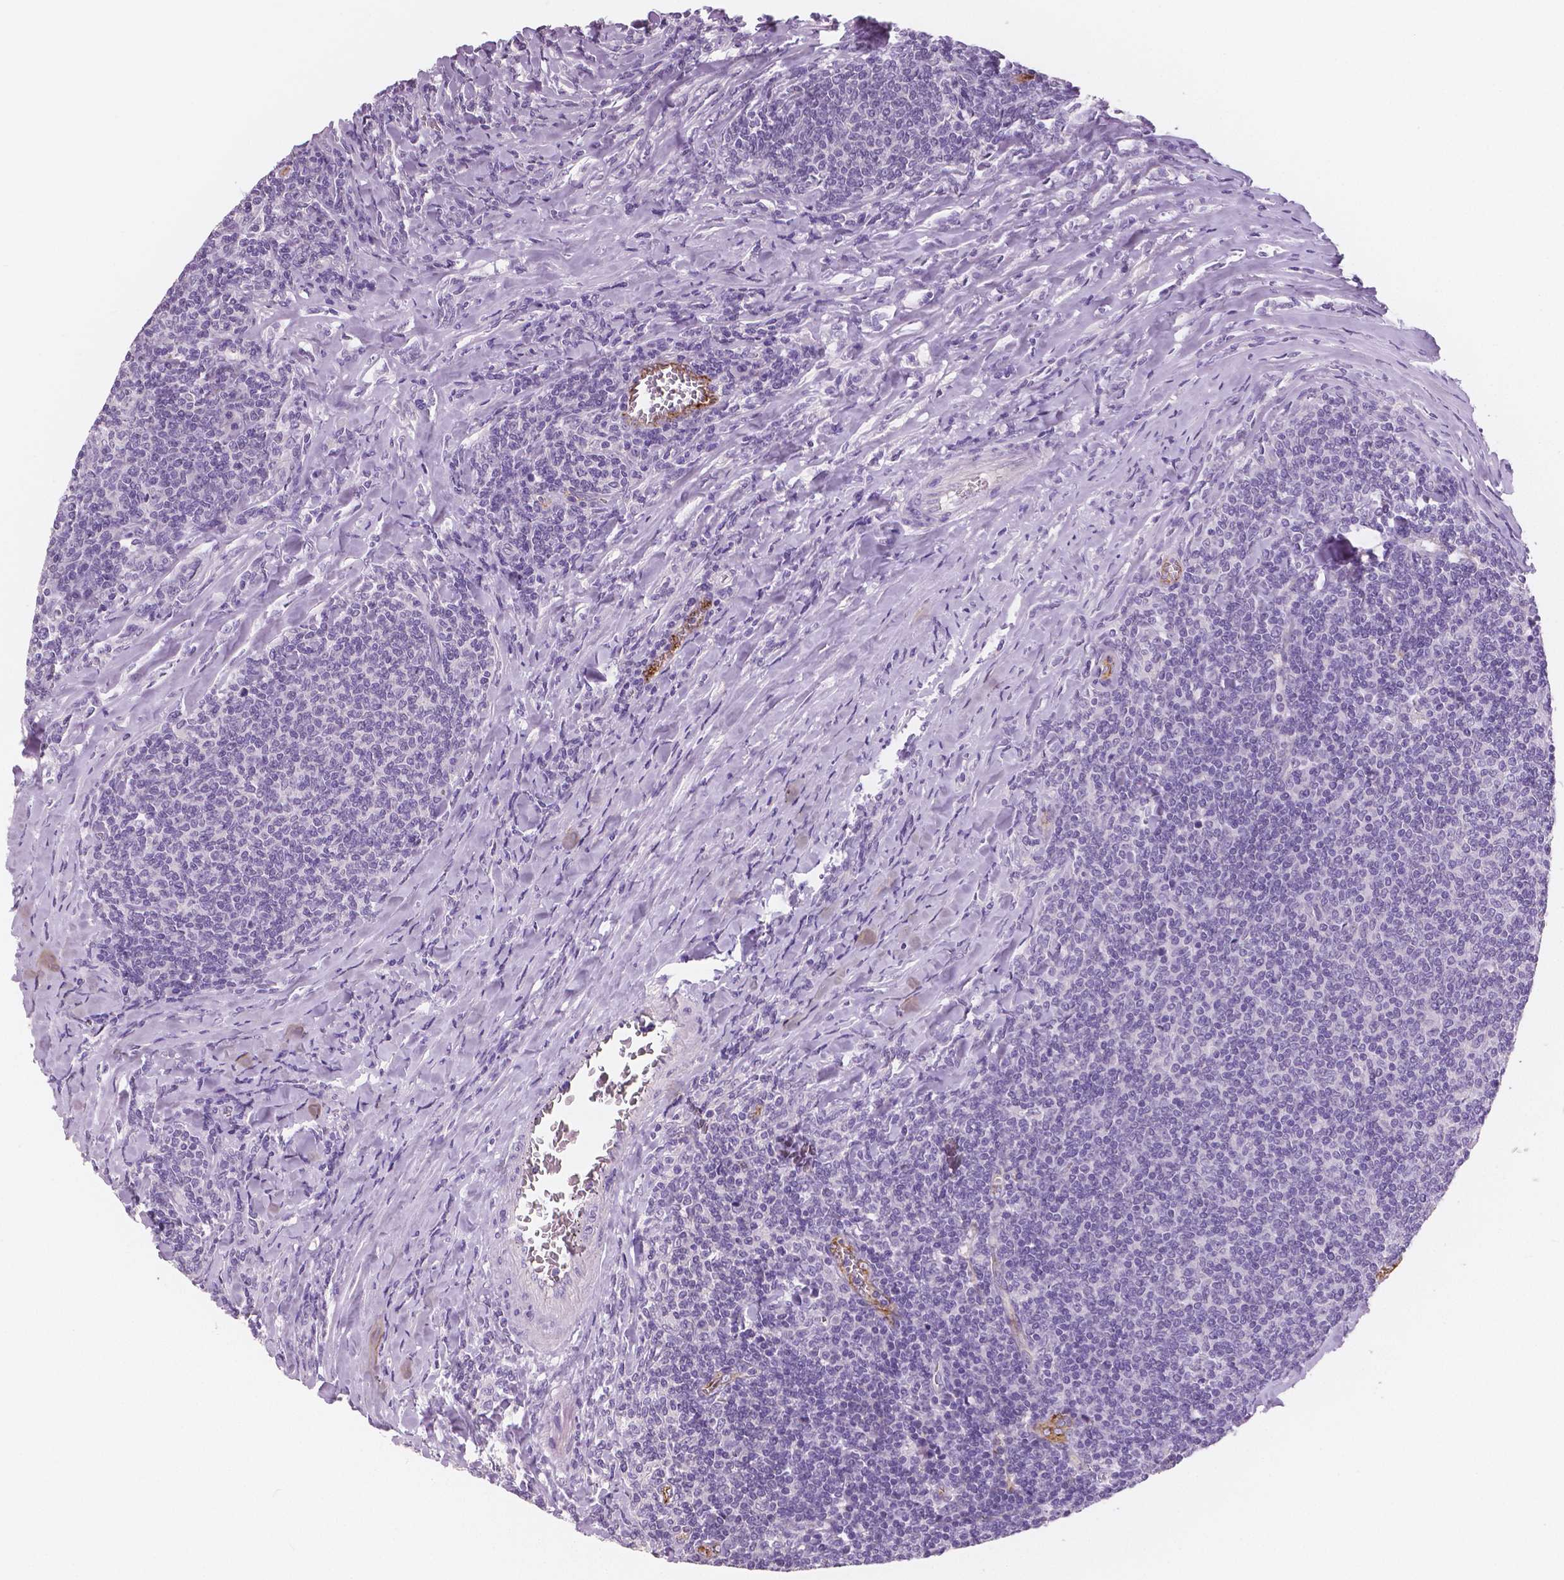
{"staining": {"intensity": "negative", "quantity": "none", "location": "none"}, "tissue": "lymphoma", "cell_type": "Tumor cells", "image_type": "cancer", "snomed": [{"axis": "morphology", "description": "Malignant lymphoma, non-Hodgkin's type, Low grade"}, {"axis": "topography", "description": "Lymph node"}], "caption": "Immunohistochemistry micrograph of low-grade malignant lymphoma, non-Hodgkin's type stained for a protein (brown), which shows no staining in tumor cells.", "gene": "TSPAN7", "patient": {"sex": "male", "age": 52}}